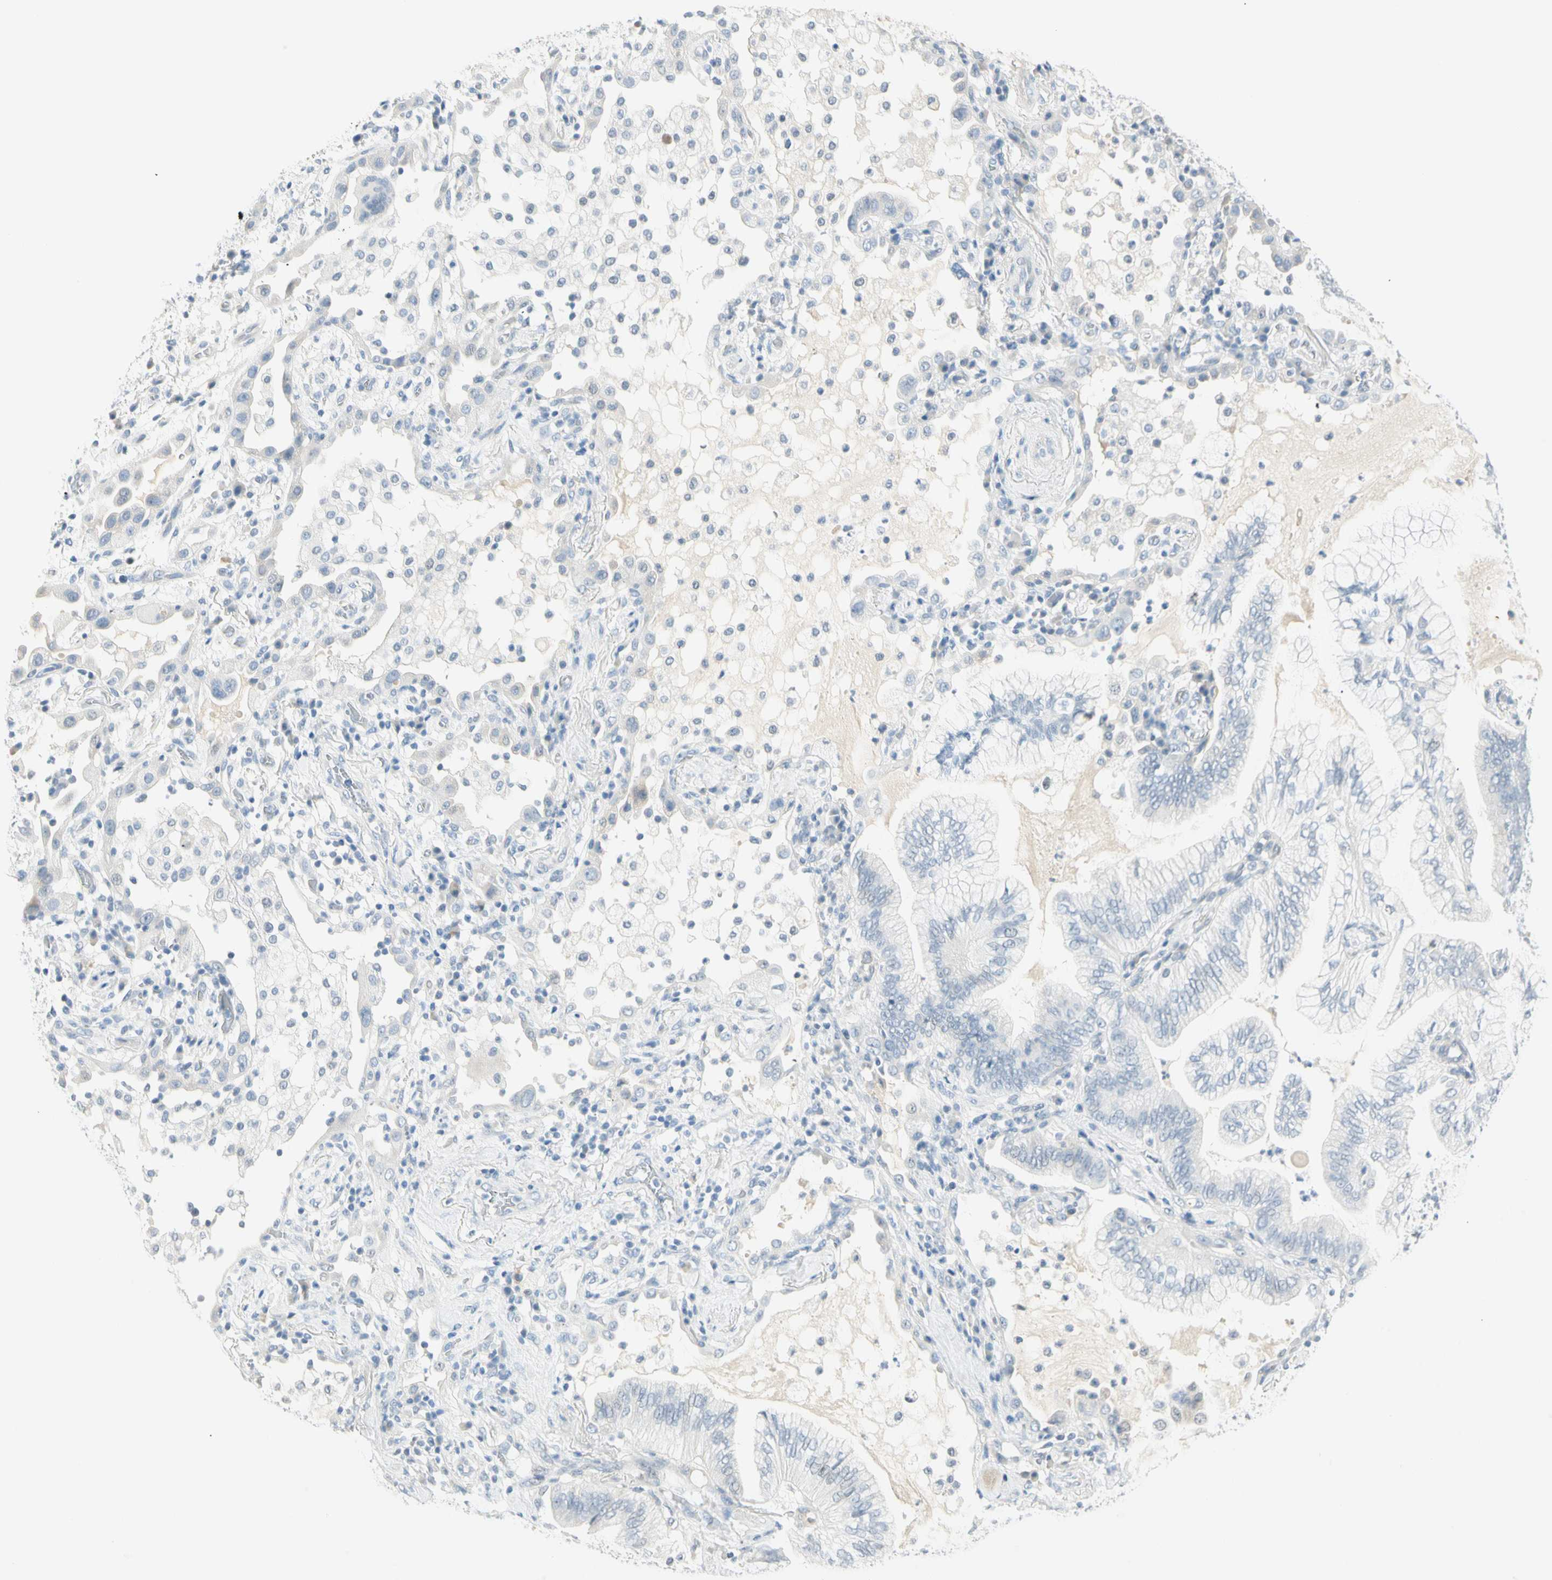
{"staining": {"intensity": "negative", "quantity": "none", "location": "none"}, "tissue": "lung cancer", "cell_type": "Tumor cells", "image_type": "cancer", "snomed": [{"axis": "morphology", "description": "Normal tissue, NOS"}, {"axis": "morphology", "description": "Adenocarcinoma, NOS"}, {"axis": "topography", "description": "Bronchus"}, {"axis": "topography", "description": "Lung"}], "caption": "Lung cancer (adenocarcinoma) stained for a protein using IHC displays no positivity tumor cells.", "gene": "MLLT10", "patient": {"sex": "female", "age": 70}}